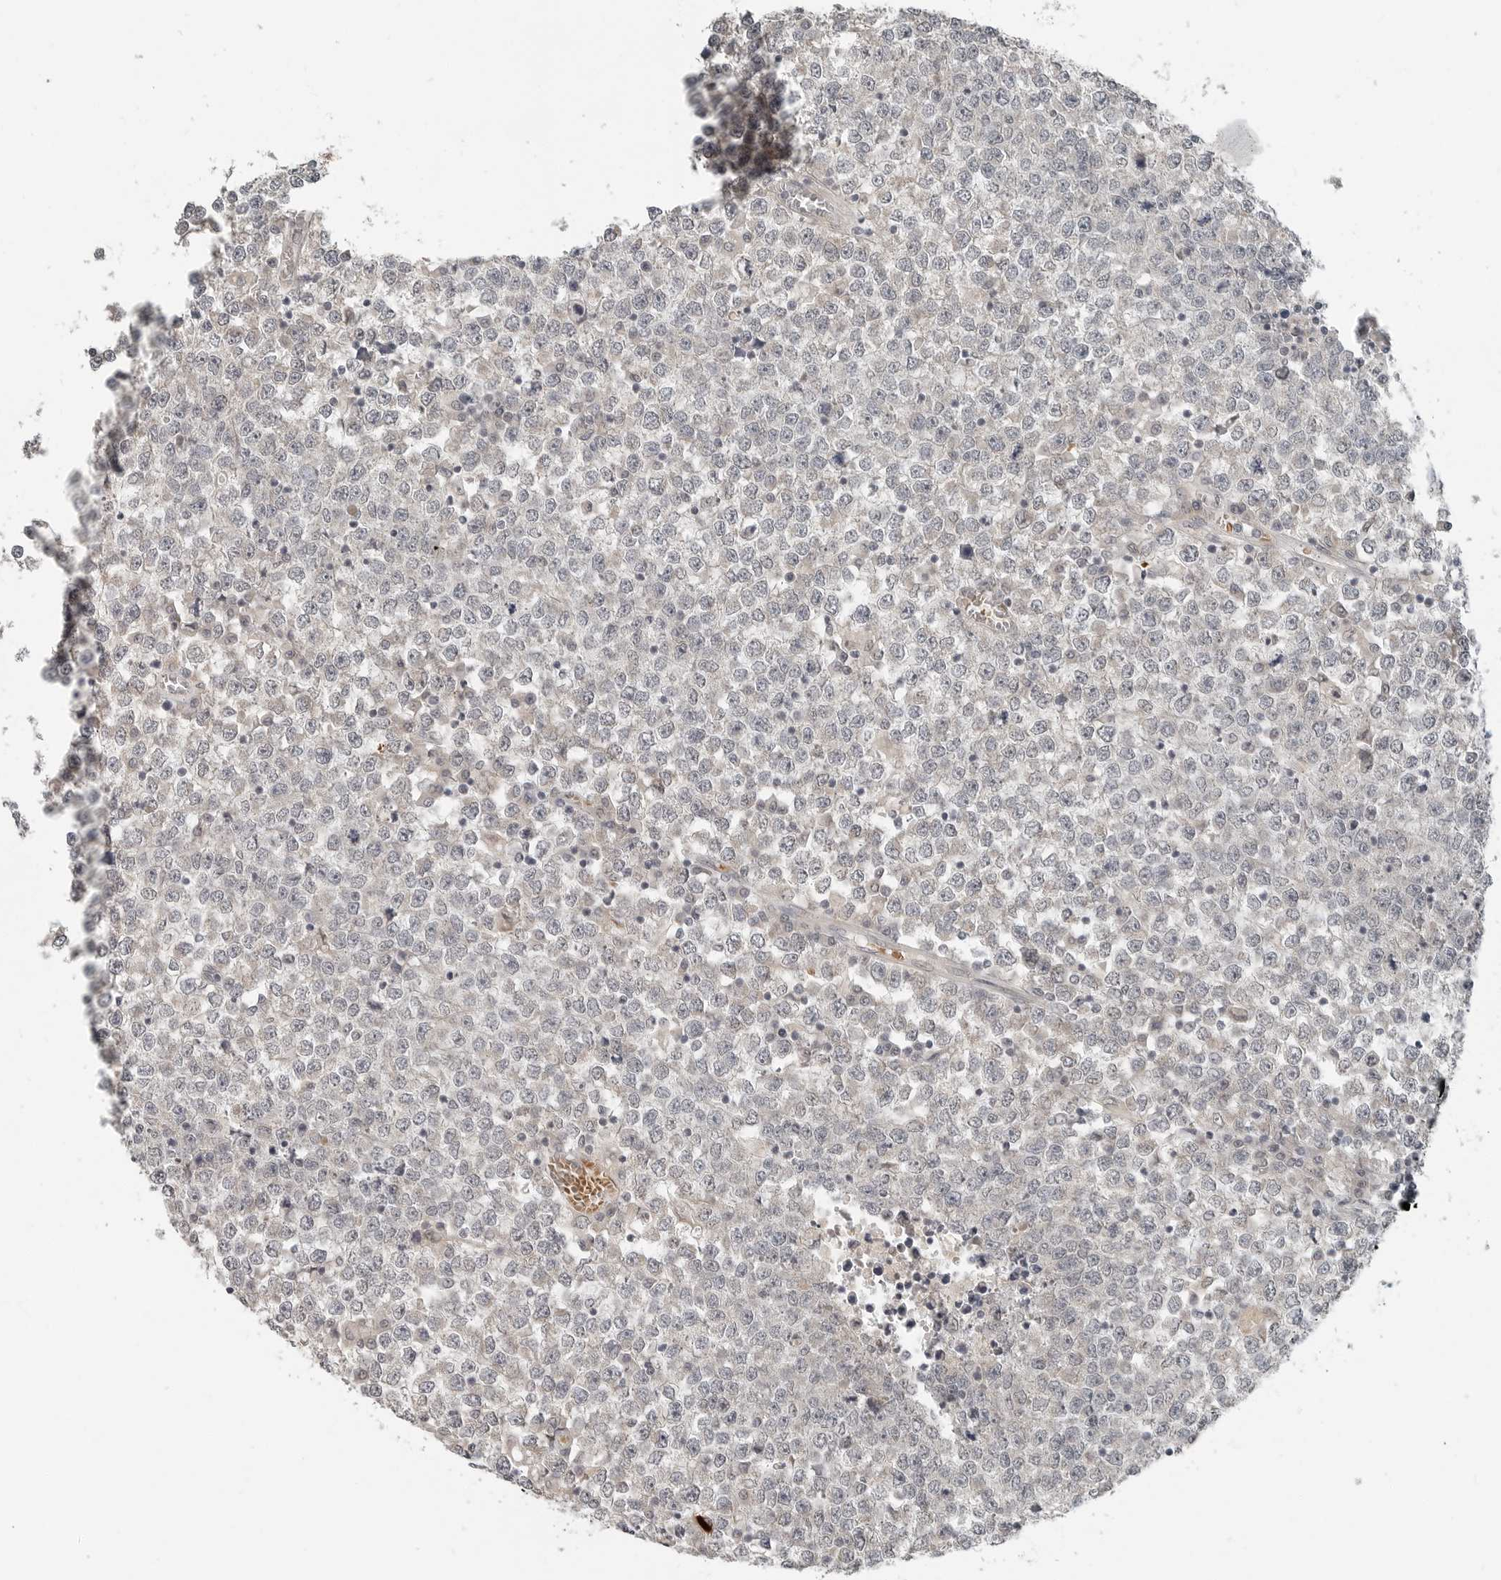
{"staining": {"intensity": "negative", "quantity": "none", "location": "none"}, "tissue": "testis cancer", "cell_type": "Tumor cells", "image_type": "cancer", "snomed": [{"axis": "morphology", "description": "Seminoma, NOS"}, {"axis": "topography", "description": "Testis"}], "caption": "The micrograph demonstrates no significant positivity in tumor cells of seminoma (testis).", "gene": "FCRLB", "patient": {"sex": "male", "age": 65}}